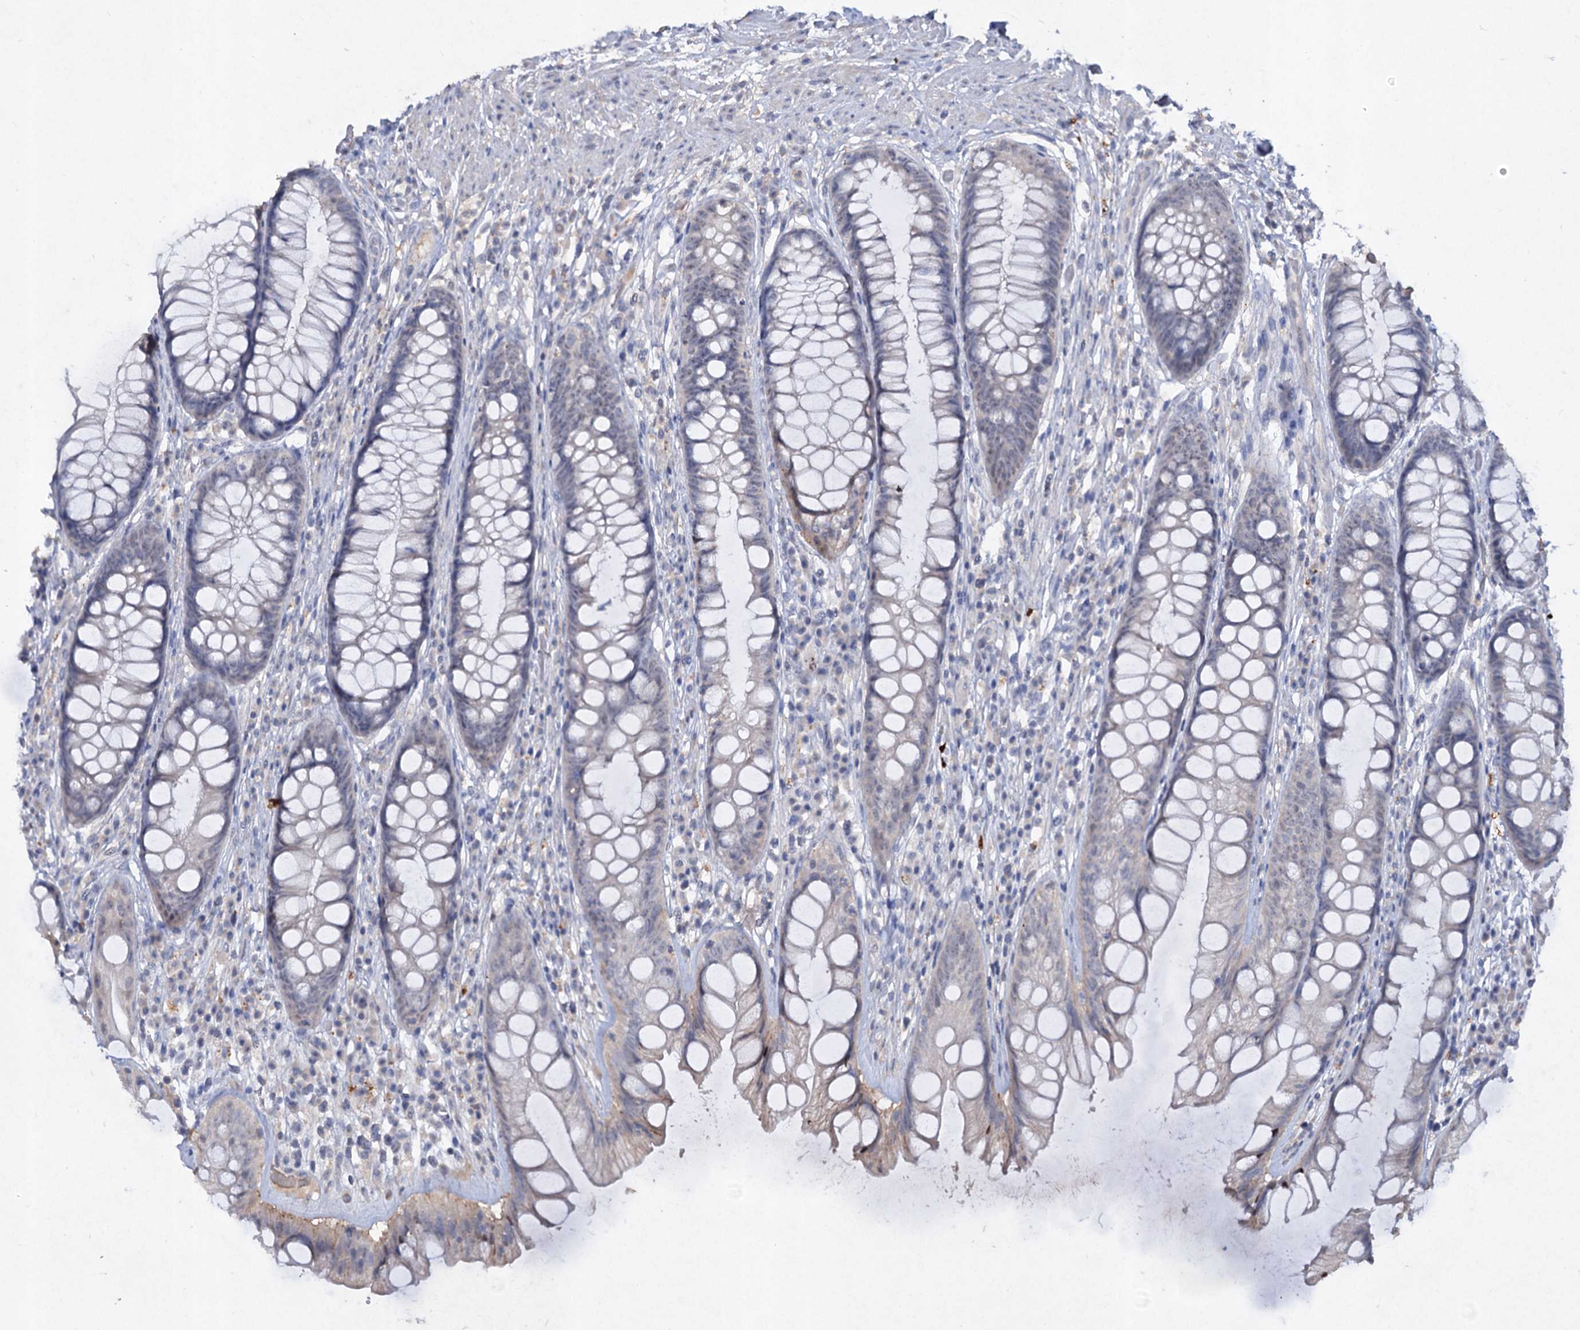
{"staining": {"intensity": "weak", "quantity": "<25%", "location": "cytoplasmic/membranous"}, "tissue": "rectum", "cell_type": "Glandular cells", "image_type": "normal", "snomed": [{"axis": "morphology", "description": "Normal tissue, NOS"}, {"axis": "topography", "description": "Rectum"}], "caption": "Human rectum stained for a protein using IHC shows no positivity in glandular cells.", "gene": "ATP4A", "patient": {"sex": "male", "age": 74}}